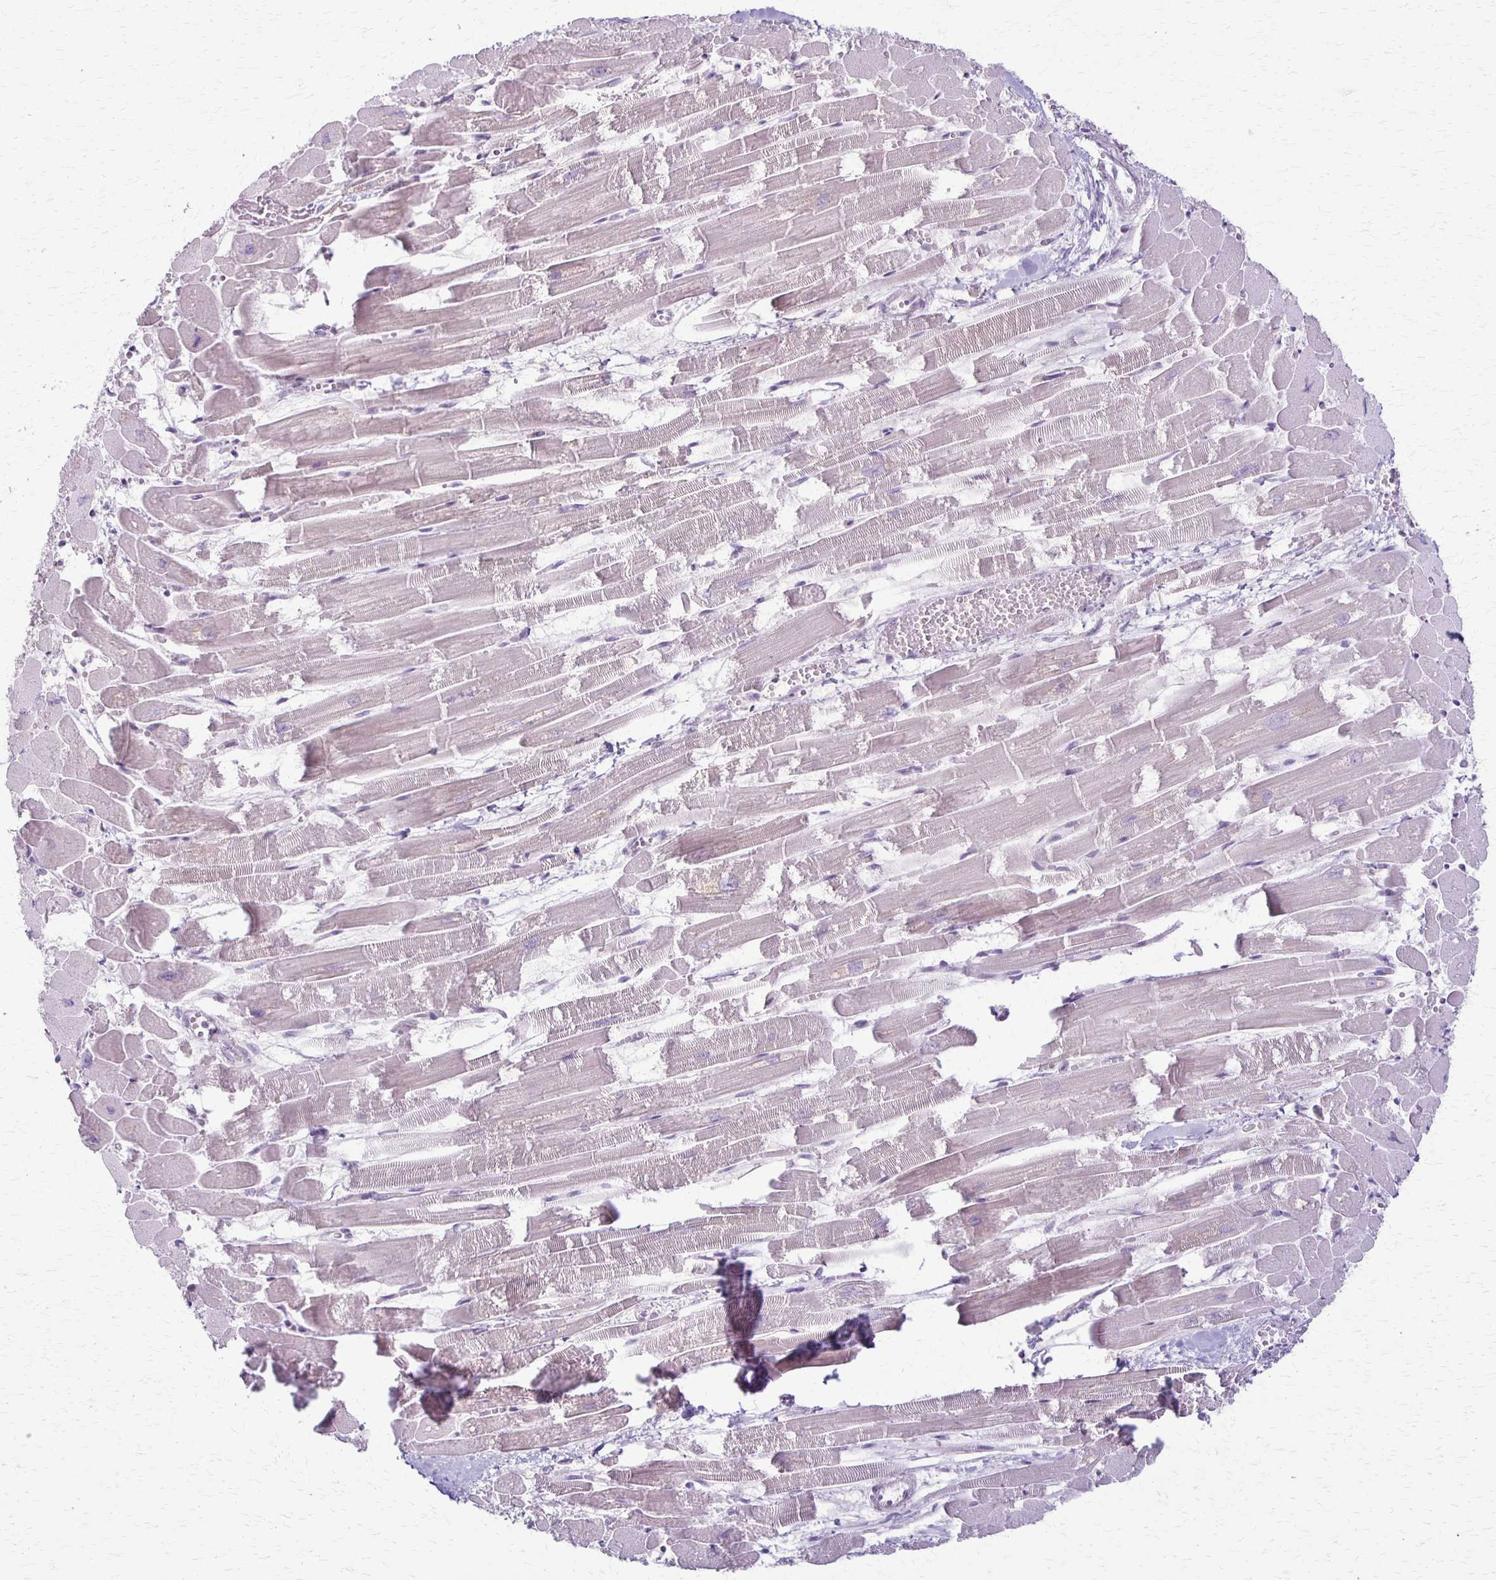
{"staining": {"intensity": "weak", "quantity": "25%-75%", "location": "cytoplasmic/membranous"}, "tissue": "heart muscle", "cell_type": "Cardiomyocytes", "image_type": "normal", "snomed": [{"axis": "morphology", "description": "Normal tissue, NOS"}, {"axis": "topography", "description": "Heart"}], "caption": "Unremarkable heart muscle exhibits weak cytoplasmic/membranous expression in about 25%-75% of cardiomyocytes, visualized by immunohistochemistry.", "gene": "SLC35E2B", "patient": {"sex": "female", "age": 52}}